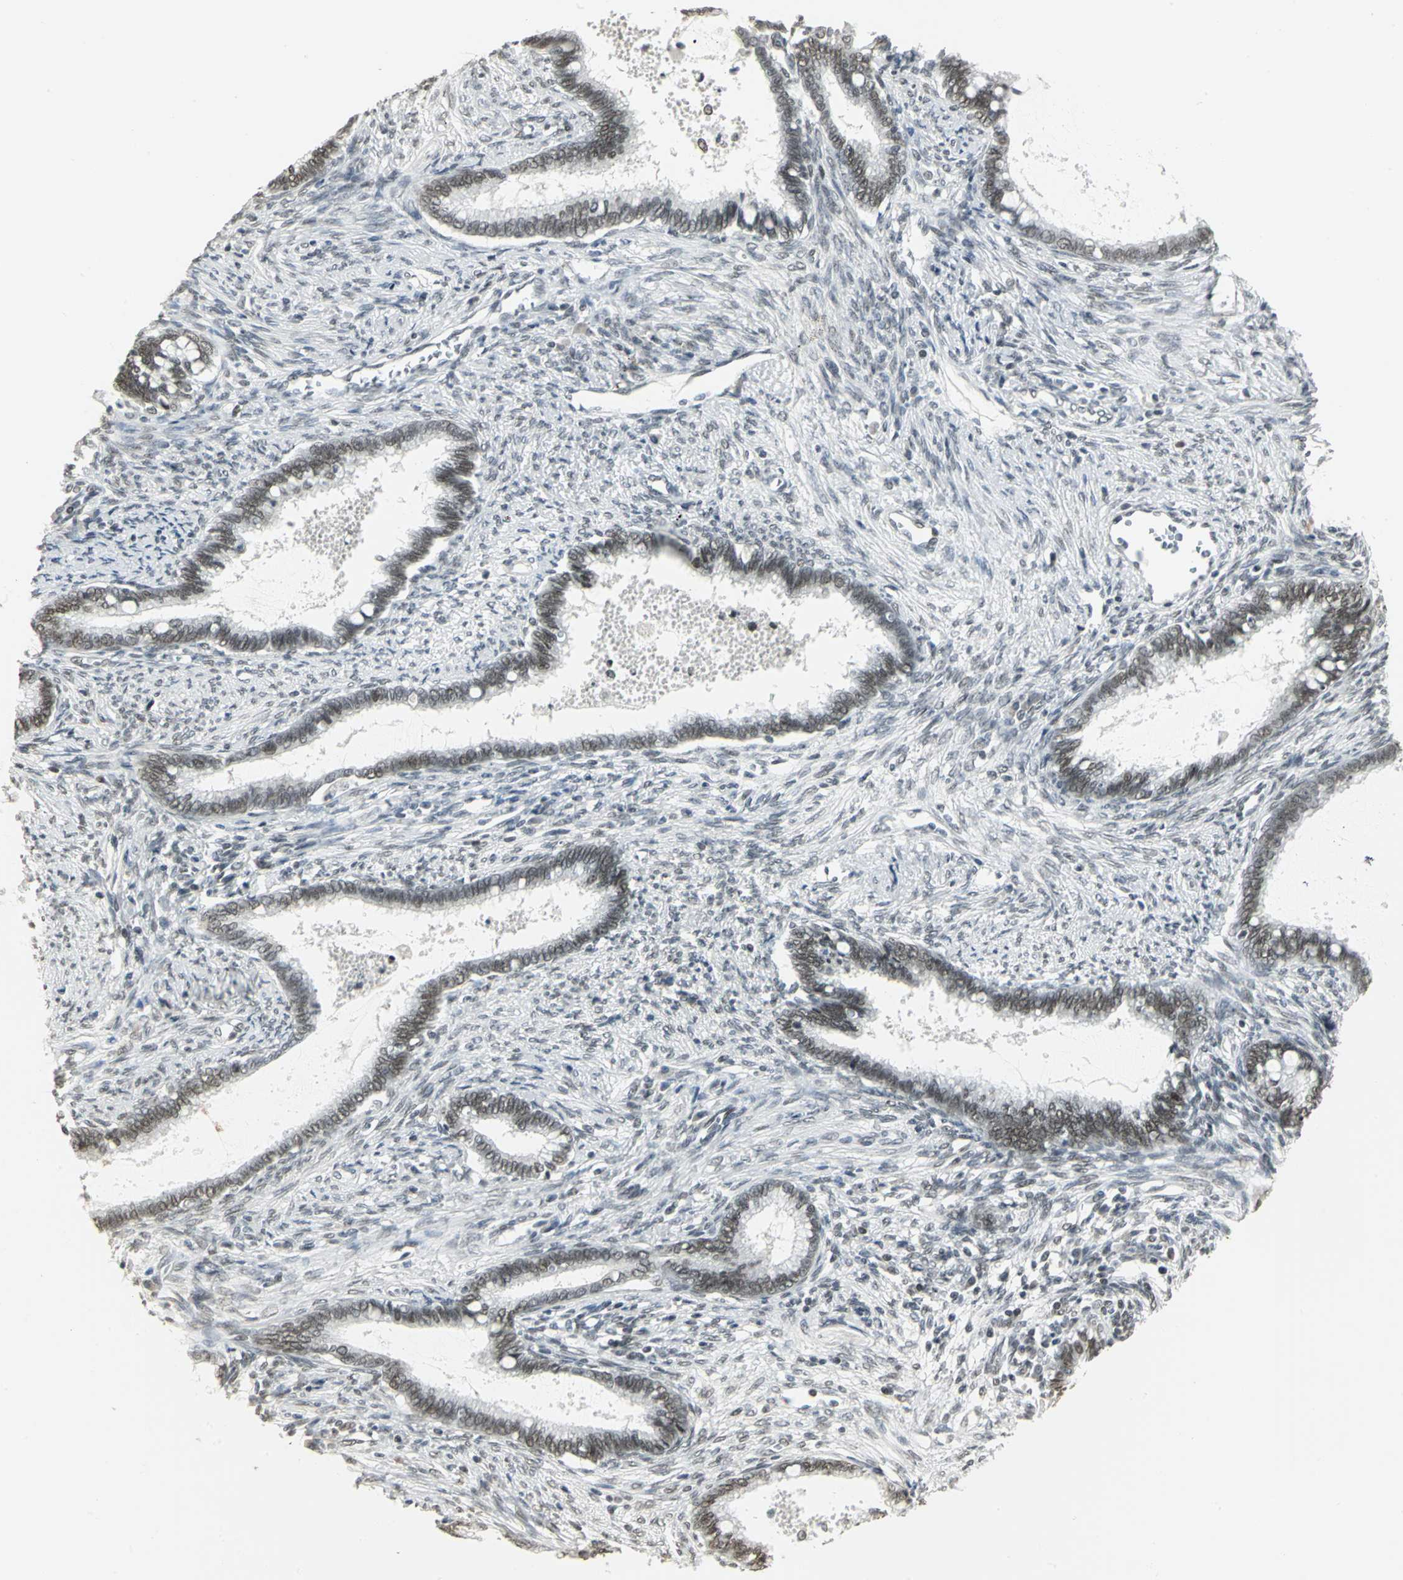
{"staining": {"intensity": "moderate", "quantity": ">75%", "location": "nuclear"}, "tissue": "cervical cancer", "cell_type": "Tumor cells", "image_type": "cancer", "snomed": [{"axis": "morphology", "description": "Adenocarcinoma, NOS"}, {"axis": "topography", "description": "Cervix"}], "caption": "Protein expression analysis of cervical cancer (adenocarcinoma) demonstrates moderate nuclear expression in approximately >75% of tumor cells. The staining was performed using DAB to visualize the protein expression in brown, while the nuclei were stained in blue with hematoxylin (Magnification: 20x).", "gene": "CBX3", "patient": {"sex": "female", "age": 44}}